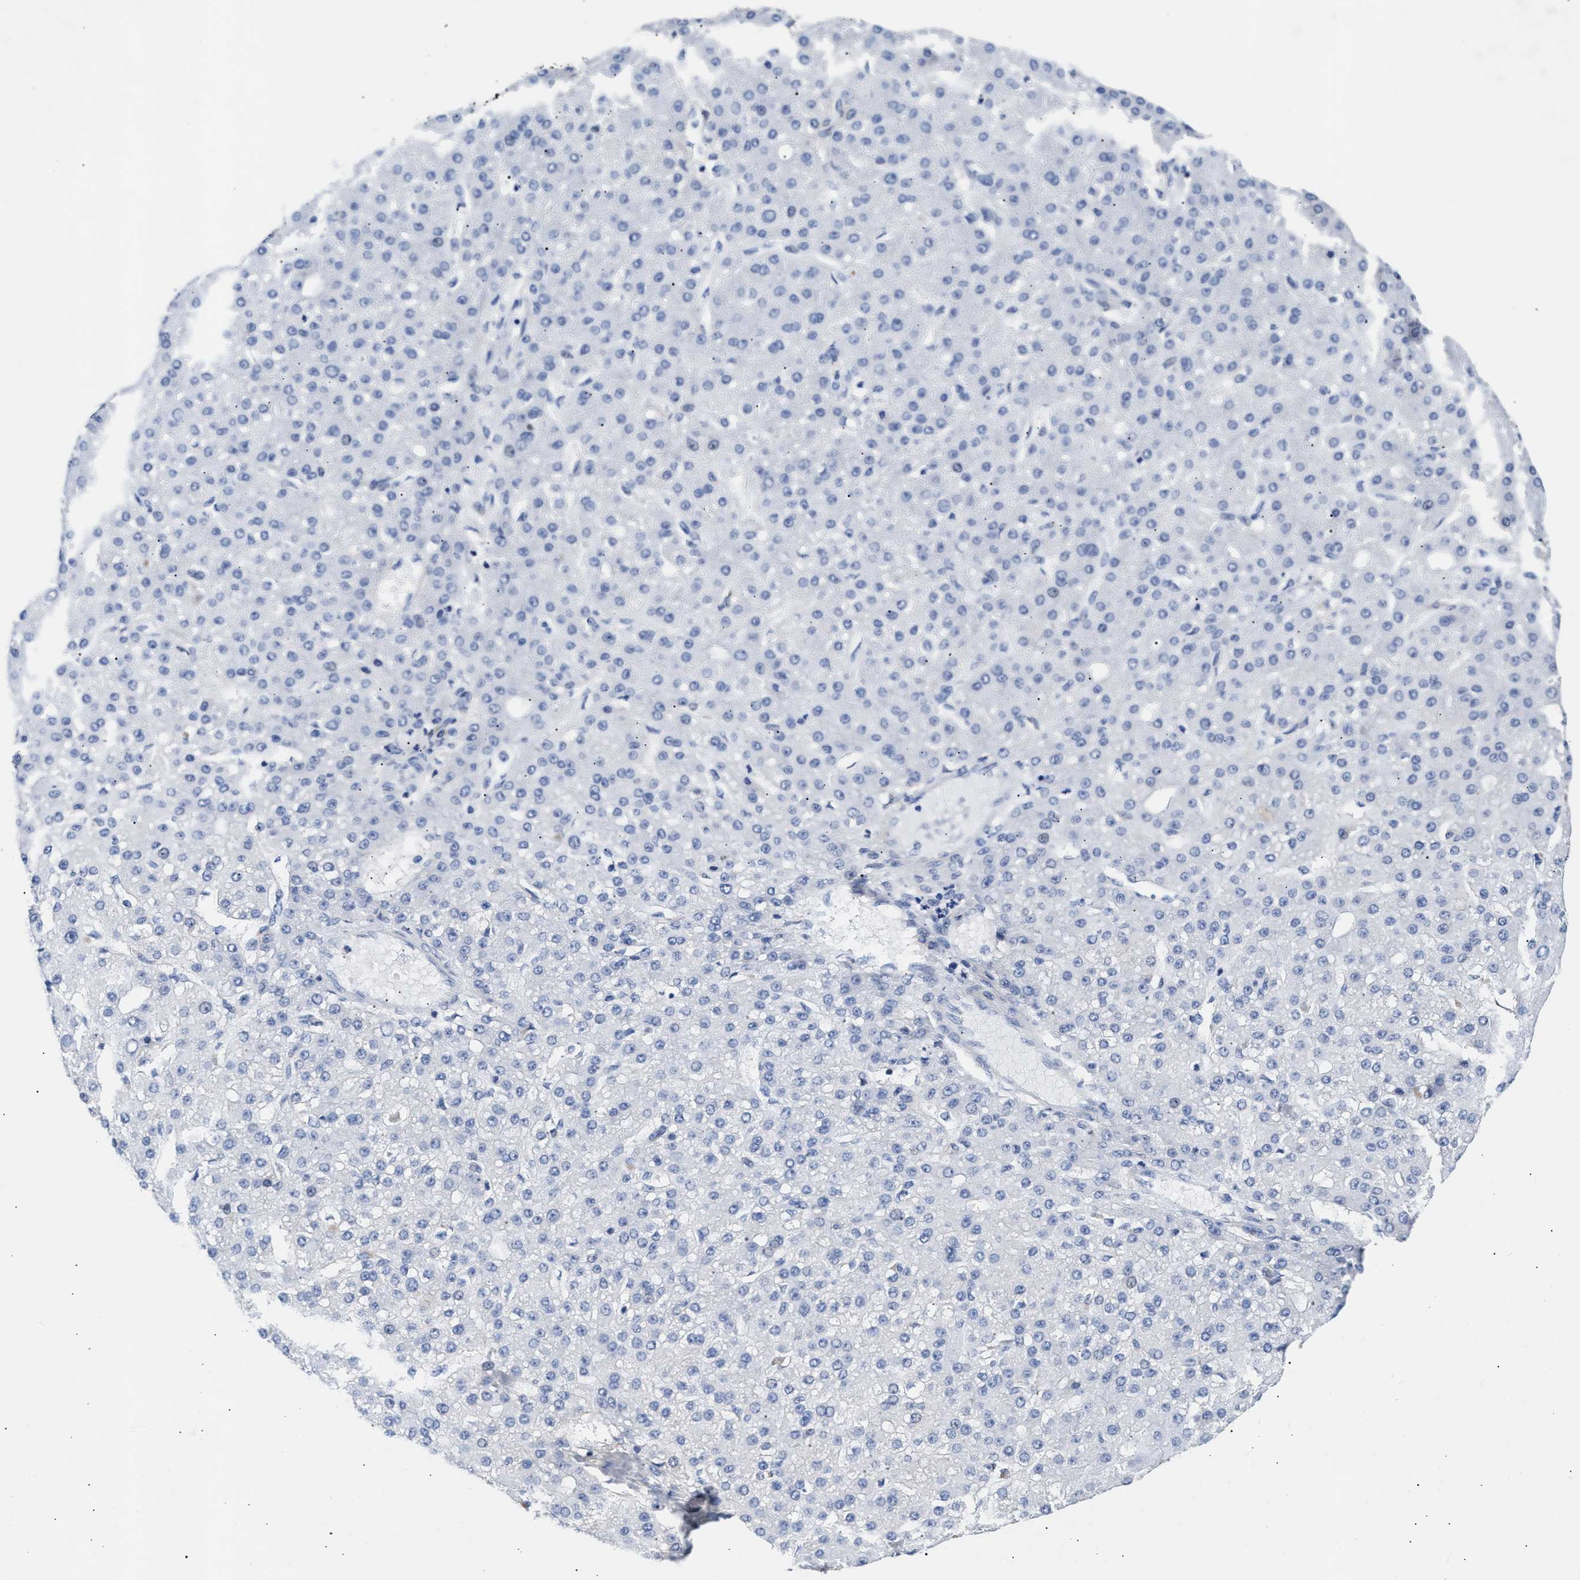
{"staining": {"intensity": "negative", "quantity": "none", "location": "none"}, "tissue": "liver cancer", "cell_type": "Tumor cells", "image_type": "cancer", "snomed": [{"axis": "morphology", "description": "Carcinoma, Hepatocellular, NOS"}, {"axis": "topography", "description": "Liver"}], "caption": "Histopathology image shows no protein expression in tumor cells of hepatocellular carcinoma (liver) tissue.", "gene": "ACTL7B", "patient": {"sex": "male", "age": 67}}